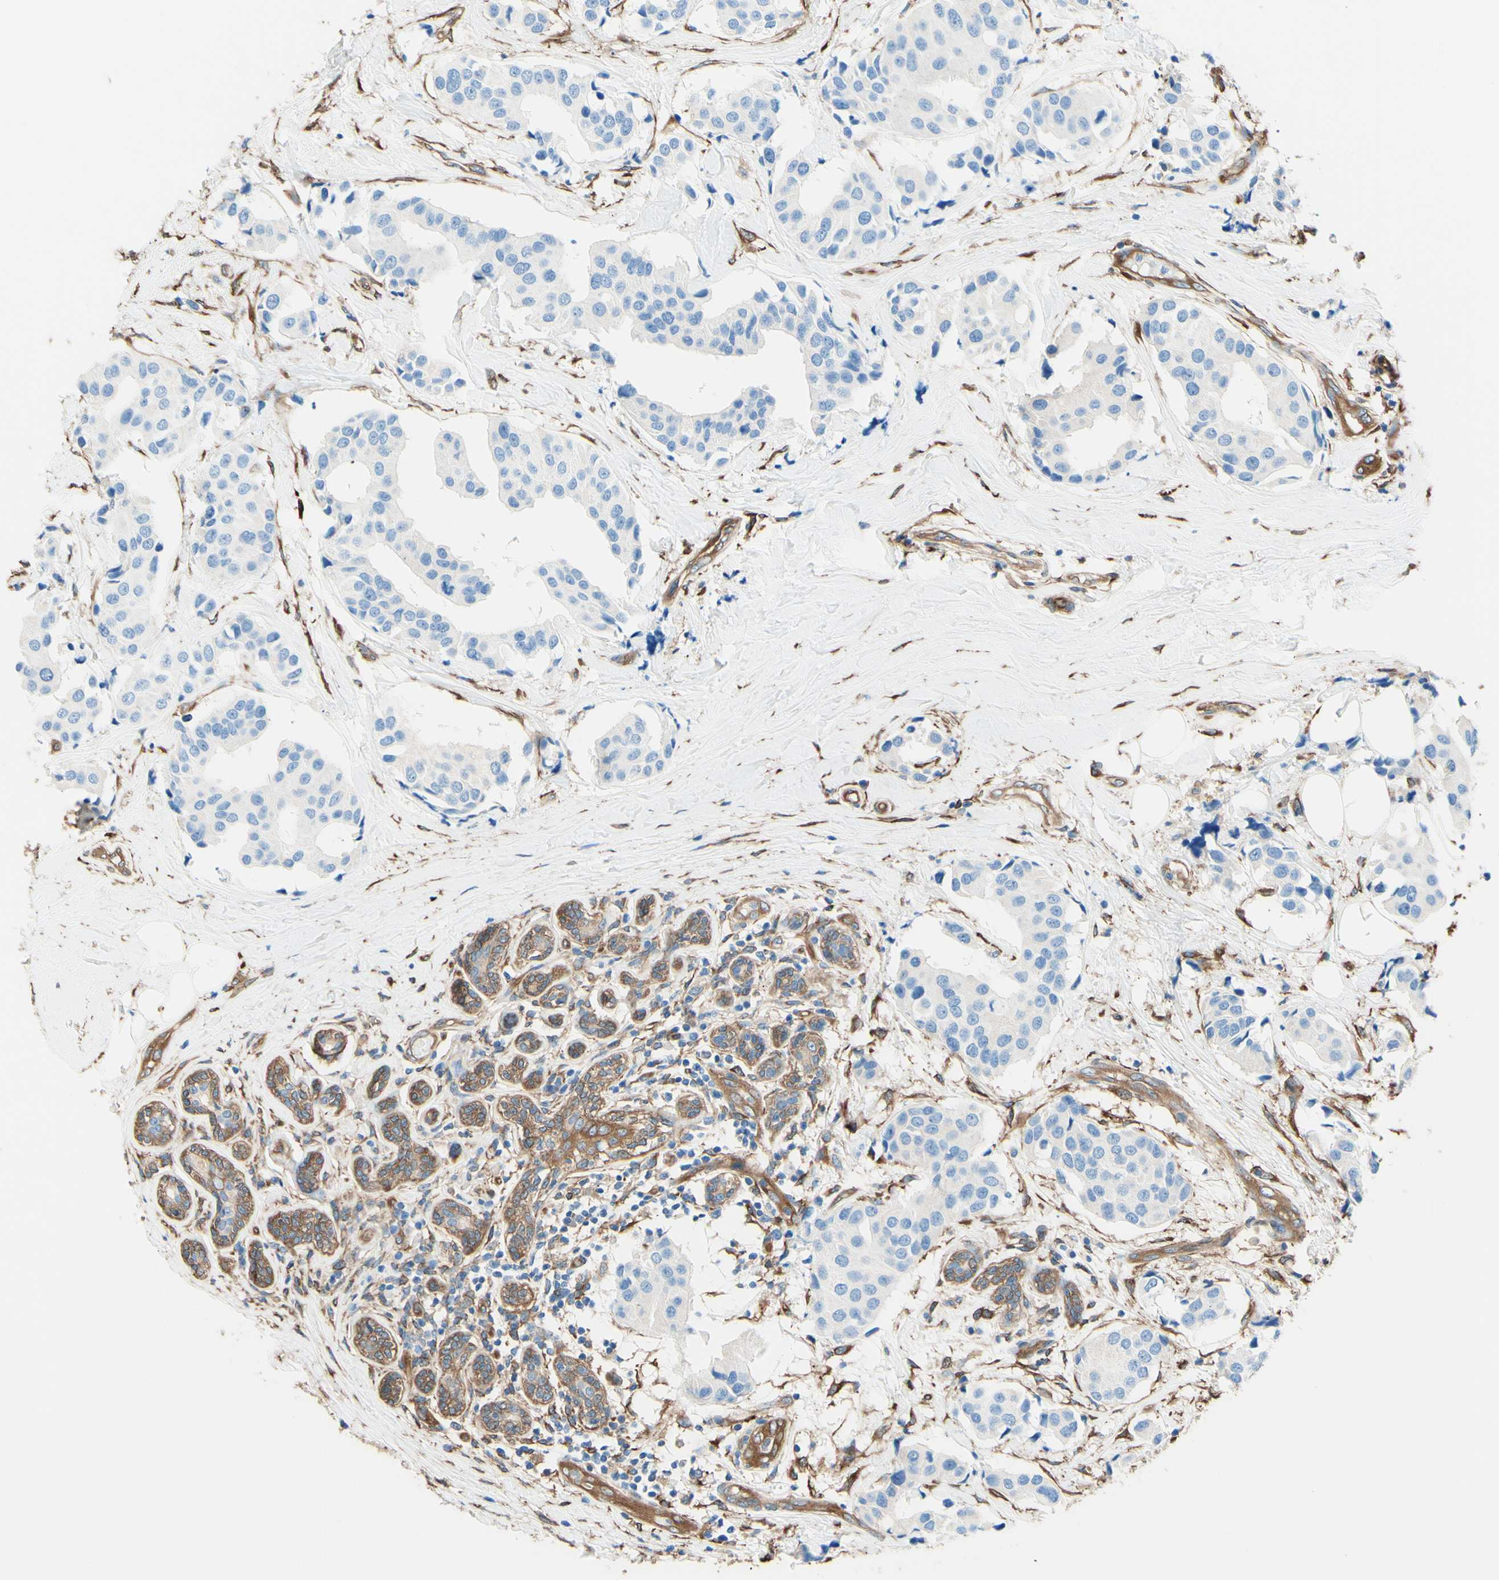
{"staining": {"intensity": "negative", "quantity": "none", "location": "none"}, "tissue": "breast cancer", "cell_type": "Tumor cells", "image_type": "cancer", "snomed": [{"axis": "morphology", "description": "Normal tissue, NOS"}, {"axis": "morphology", "description": "Duct carcinoma"}, {"axis": "topography", "description": "Breast"}], "caption": "The image displays no significant positivity in tumor cells of breast cancer.", "gene": "DPYSL3", "patient": {"sex": "female", "age": 39}}